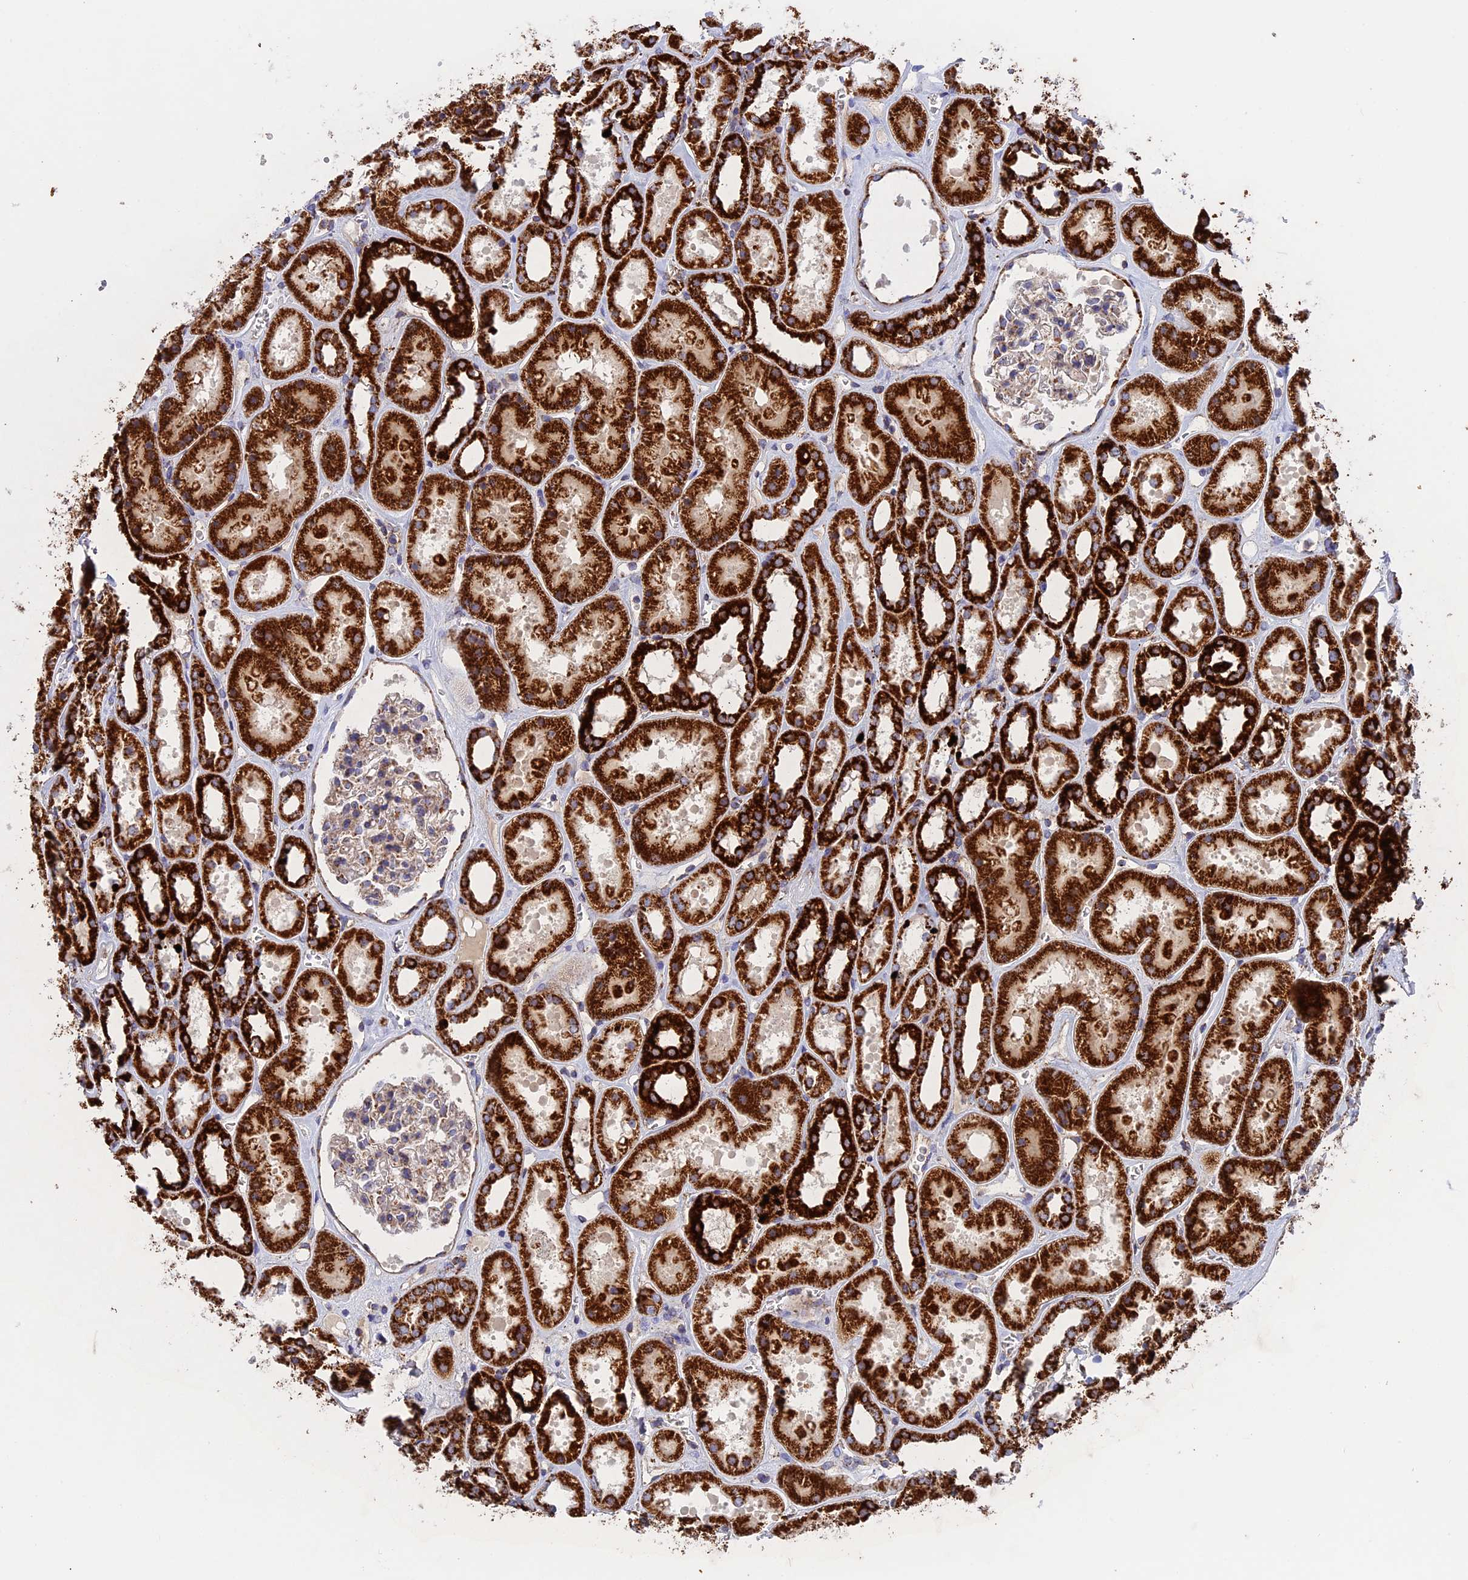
{"staining": {"intensity": "strong", "quantity": "<25%", "location": "cytoplasmic/membranous"}, "tissue": "kidney", "cell_type": "Cells in glomeruli", "image_type": "normal", "snomed": [{"axis": "morphology", "description": "Normal tissue, NOS"}, {"axis": "topography", "description": "Kidney"}], "caption": "A brown stain shows strong cytoplasmic/membranous positivity of a protein in cells in glomeruli of benign human kidney. The staining was performed using DAB (3,3'-diaminobenzidine), with brown indicating positive protein expression. Nuclei are stained blue with hematoxylin.", "gene": "UQCRB", "patient": {"sex": "female", "age": 41}}